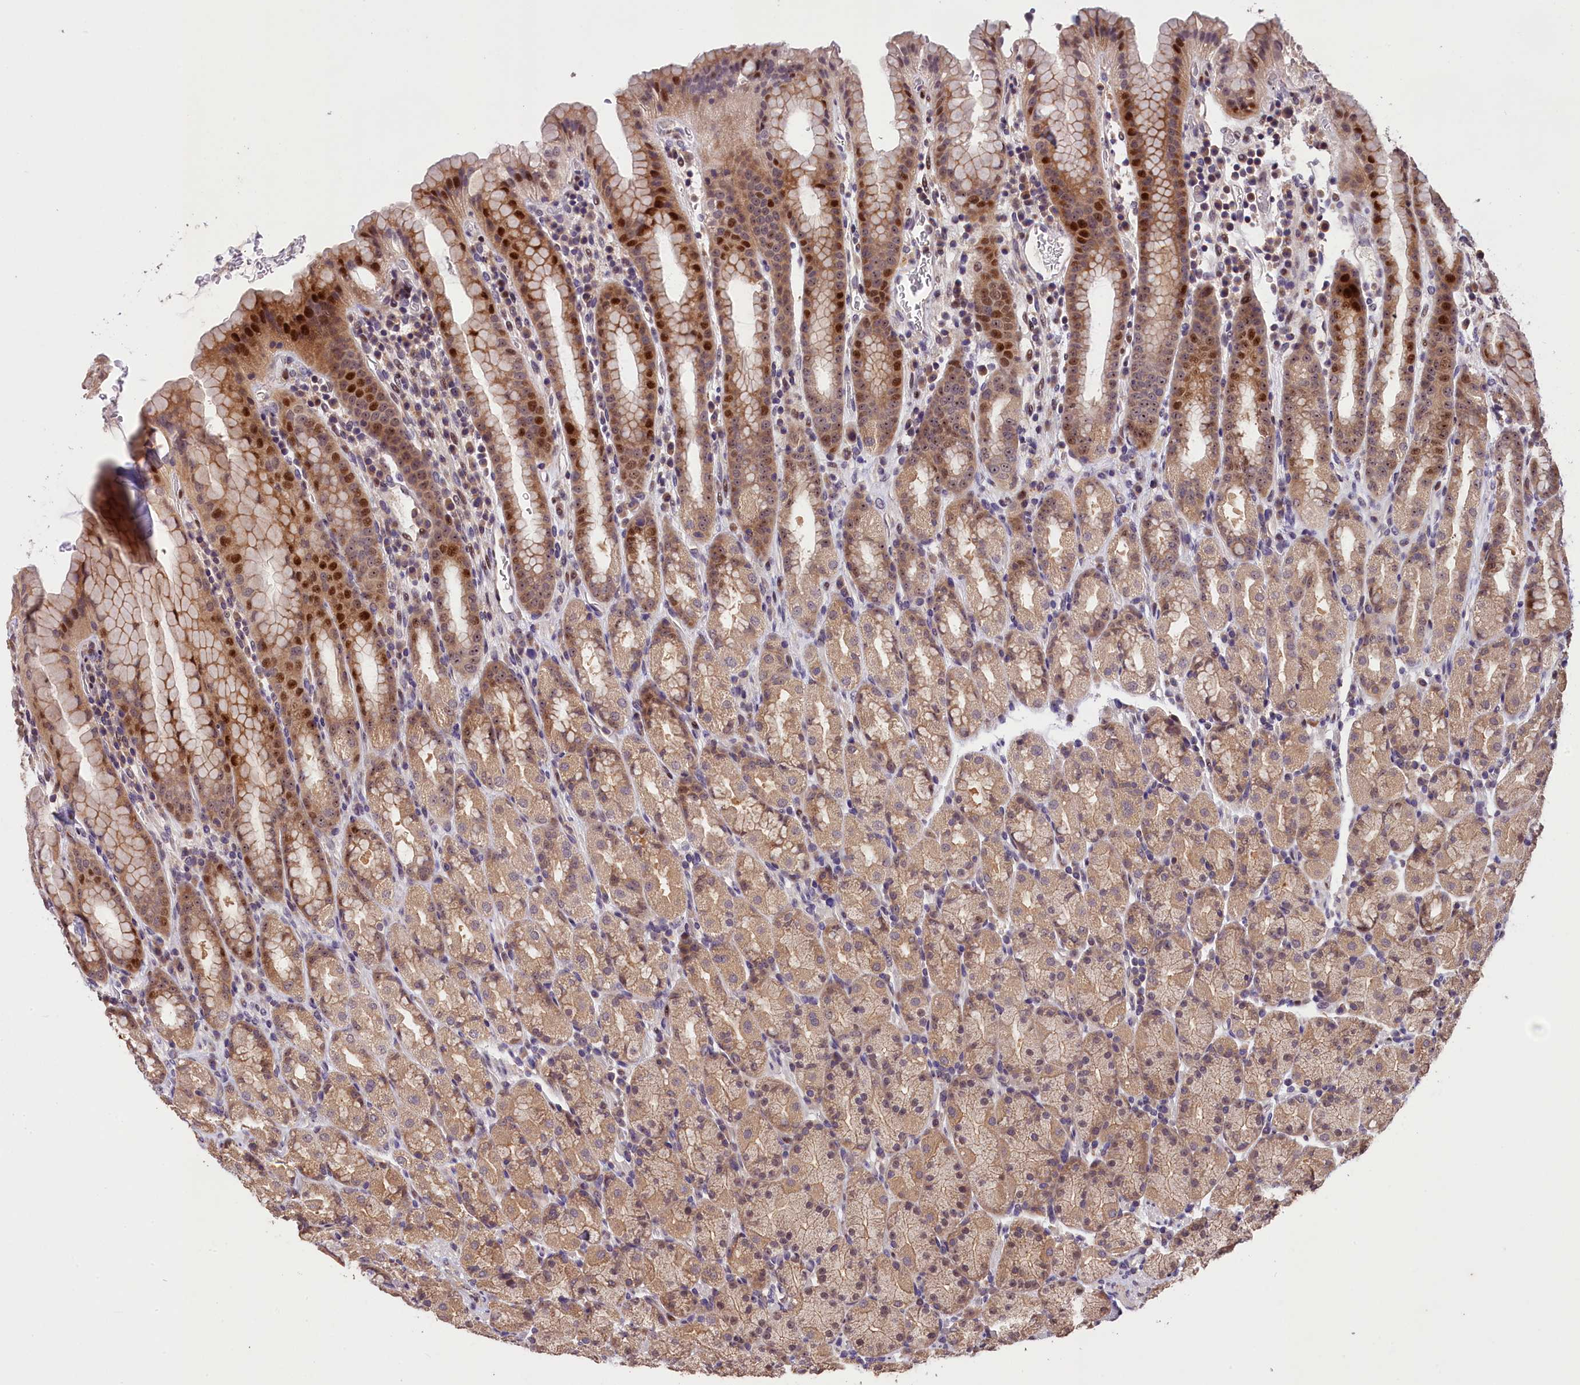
{"staining": {"intensity": "strong", "quantity": "25%-75%", "location": "cytoplasmic/membranous,nuclear"}, "tissue": "stomach", "cell_type": "Glandular cells", "image_type": "normal", "snomed": [{"axis": "morphology", "description": "Normal tissue, NOS"}, {"axis": "topography", "description": "Stomach, upper"}, {"axis": "topography", "description": "Stomach, lower"}, {"axis": "topography", "description": "Small intestine"}], "caption": "Immunohistochemistry photomicrograph of benign human stomach stained for a protein (brown), which exhibits high levels of strong cytoplasmic/membranous,nuclear staining in approximately 25%-75% of glandular cells.", "gene": "PHAF1", "patient": {"sex": "male", "age": 68}}